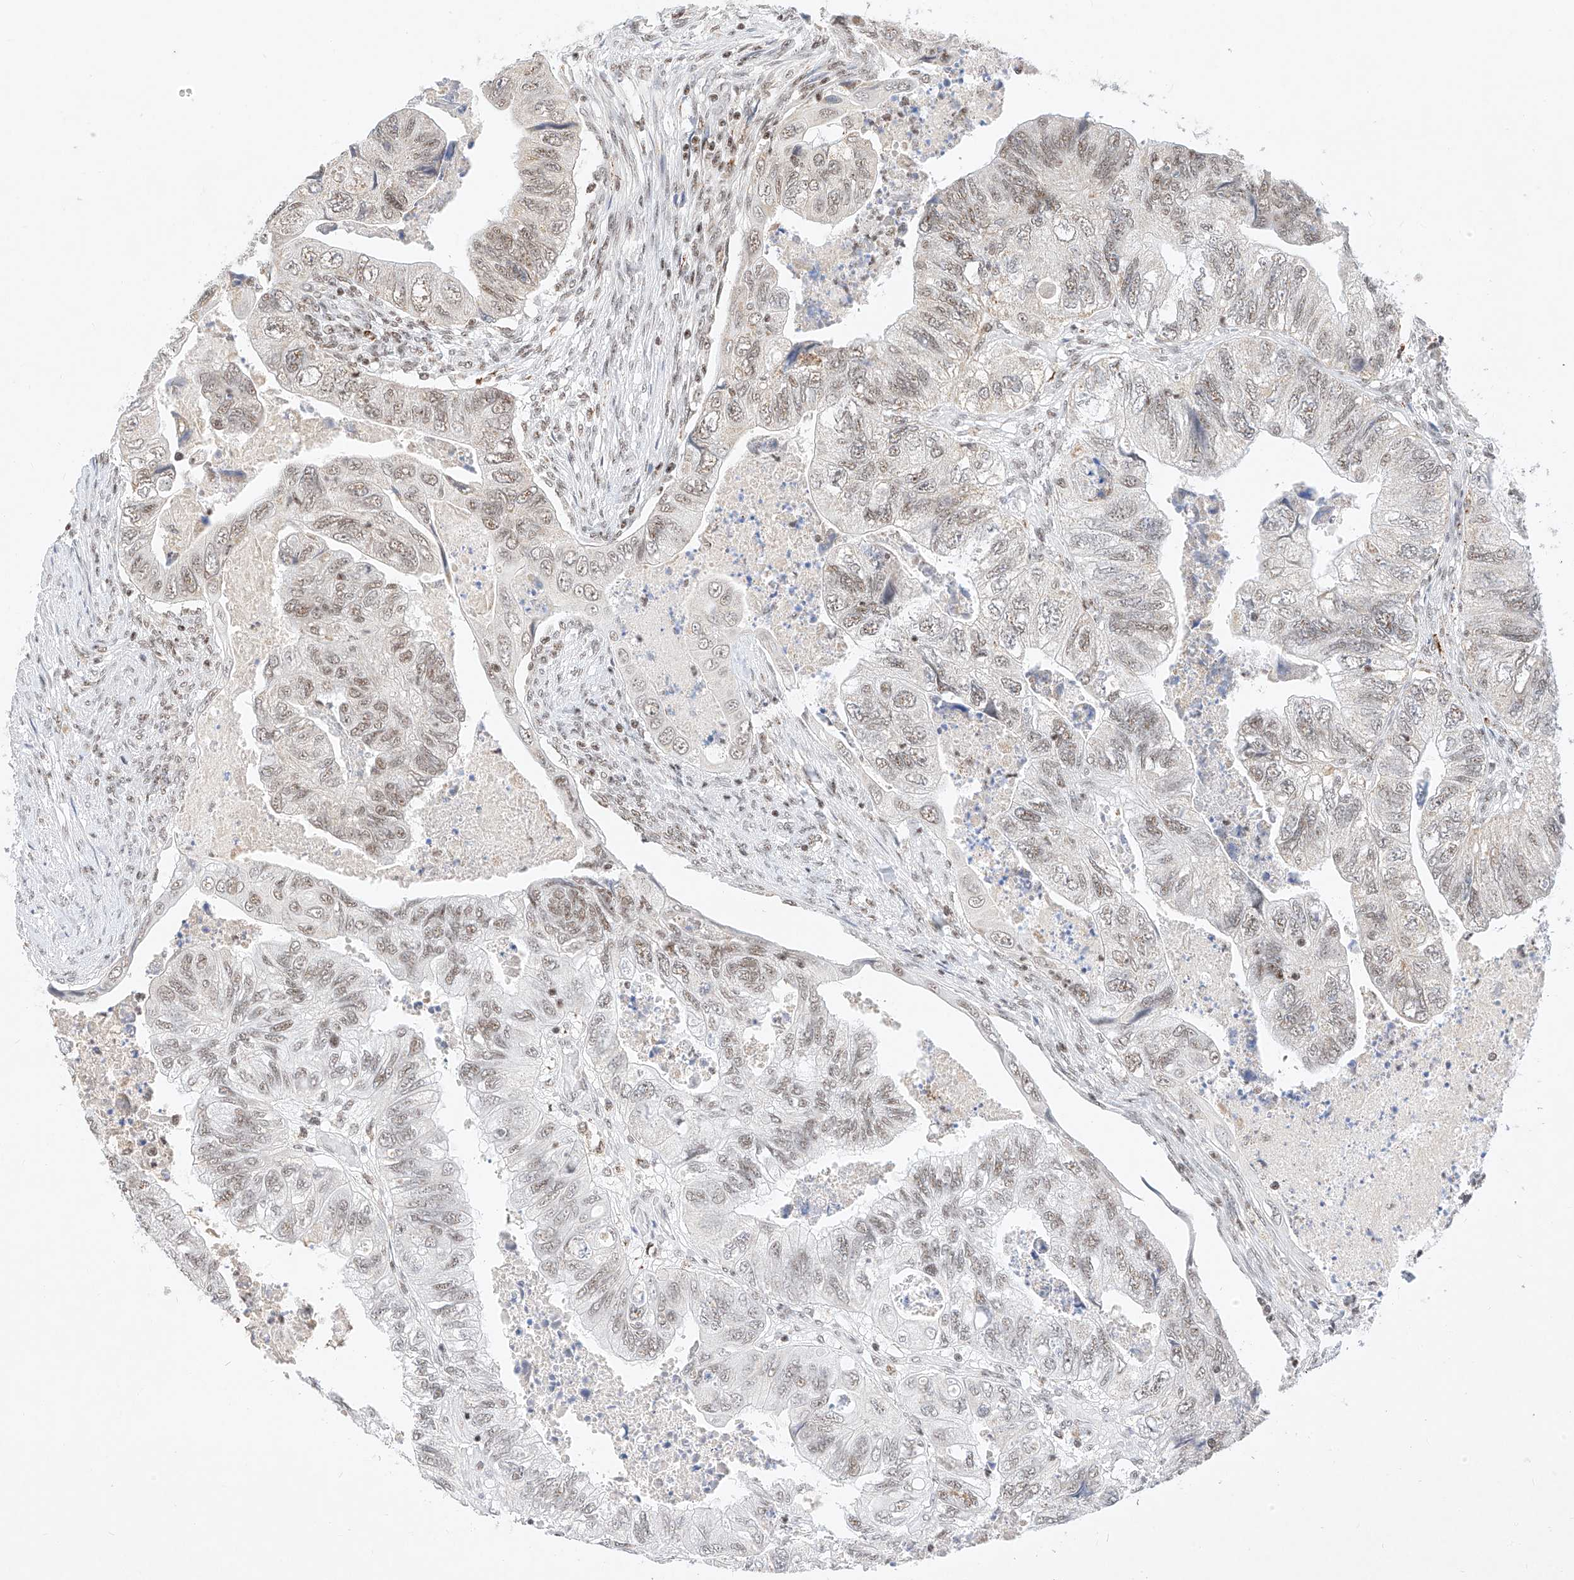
{"staining": {"intensity": "moderate", "quantity": "25%-75%", "location": "nuclear"}, "tissue": "colorectal cancer", "cell_type": "Tumor cells", "image_type": "cancer", "snomed": [{"axis": "morphology", "description": "Adenocarcinoma, NOS"}, {"axis": "topography", "description": "Rectum"}], "caption": "High-magnification brightfield microscopy of colorectal cancer stained with DAB (3,3'-diaminobenzidine) (brown) and counterstained with hematoxylin (blue). tumor cells exhibit moderate nuclear staining is present in about25%-75% of cells. The staining was performed using DAB (3,3'-diaminobenzidine) to visualize the protein expression in brown, while the nuclei were stained in blue with hematoxylin (Magnification: 20x).", "gene": "NRF1", "patient": {"sex": "male", "age": 63}}